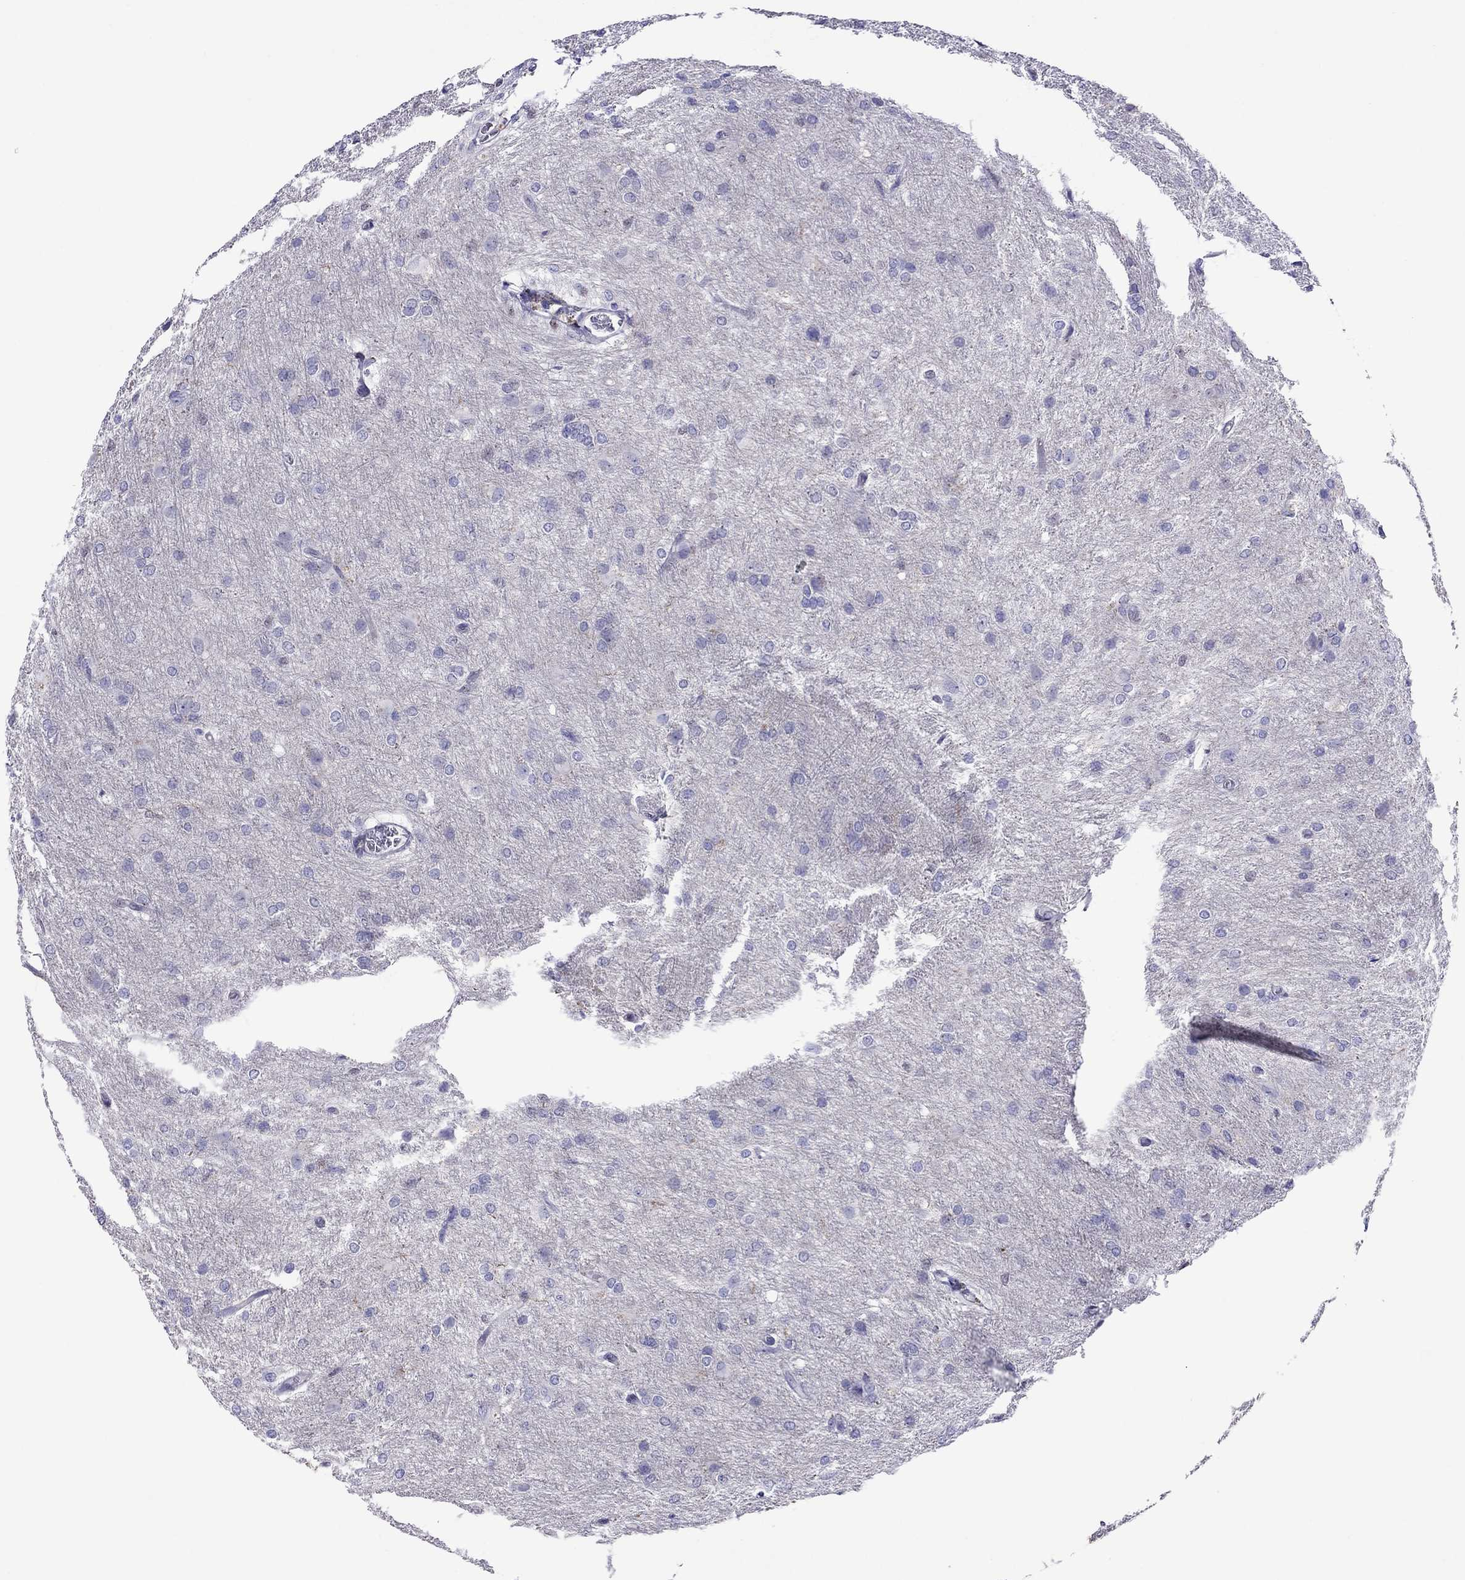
{"staining": {"intensity": "negative", "quantity": "none", "location": "none"}, "tissue": "glioma", "cell_type": "Tumor cells", "image_type": "cancer", "snomed": [{"axis": "morphology", "description": "Glioma, malignant, High grade"}, {"axis": "topography", "description": "Brain"}], "caption": "High power microscopy image of an immunohistochemistry histopathology image of malignant glioma (high-grade), revealing no significant positivity in tumor cells. (Stains: DAB (3,3'-diaminobenzidine) IHC with hematoxylin counter stain, Microscopy: brightfield microscopy at high magnification).", "gene": "MPZ", "patient": {"sex": "male", "age": 68}}